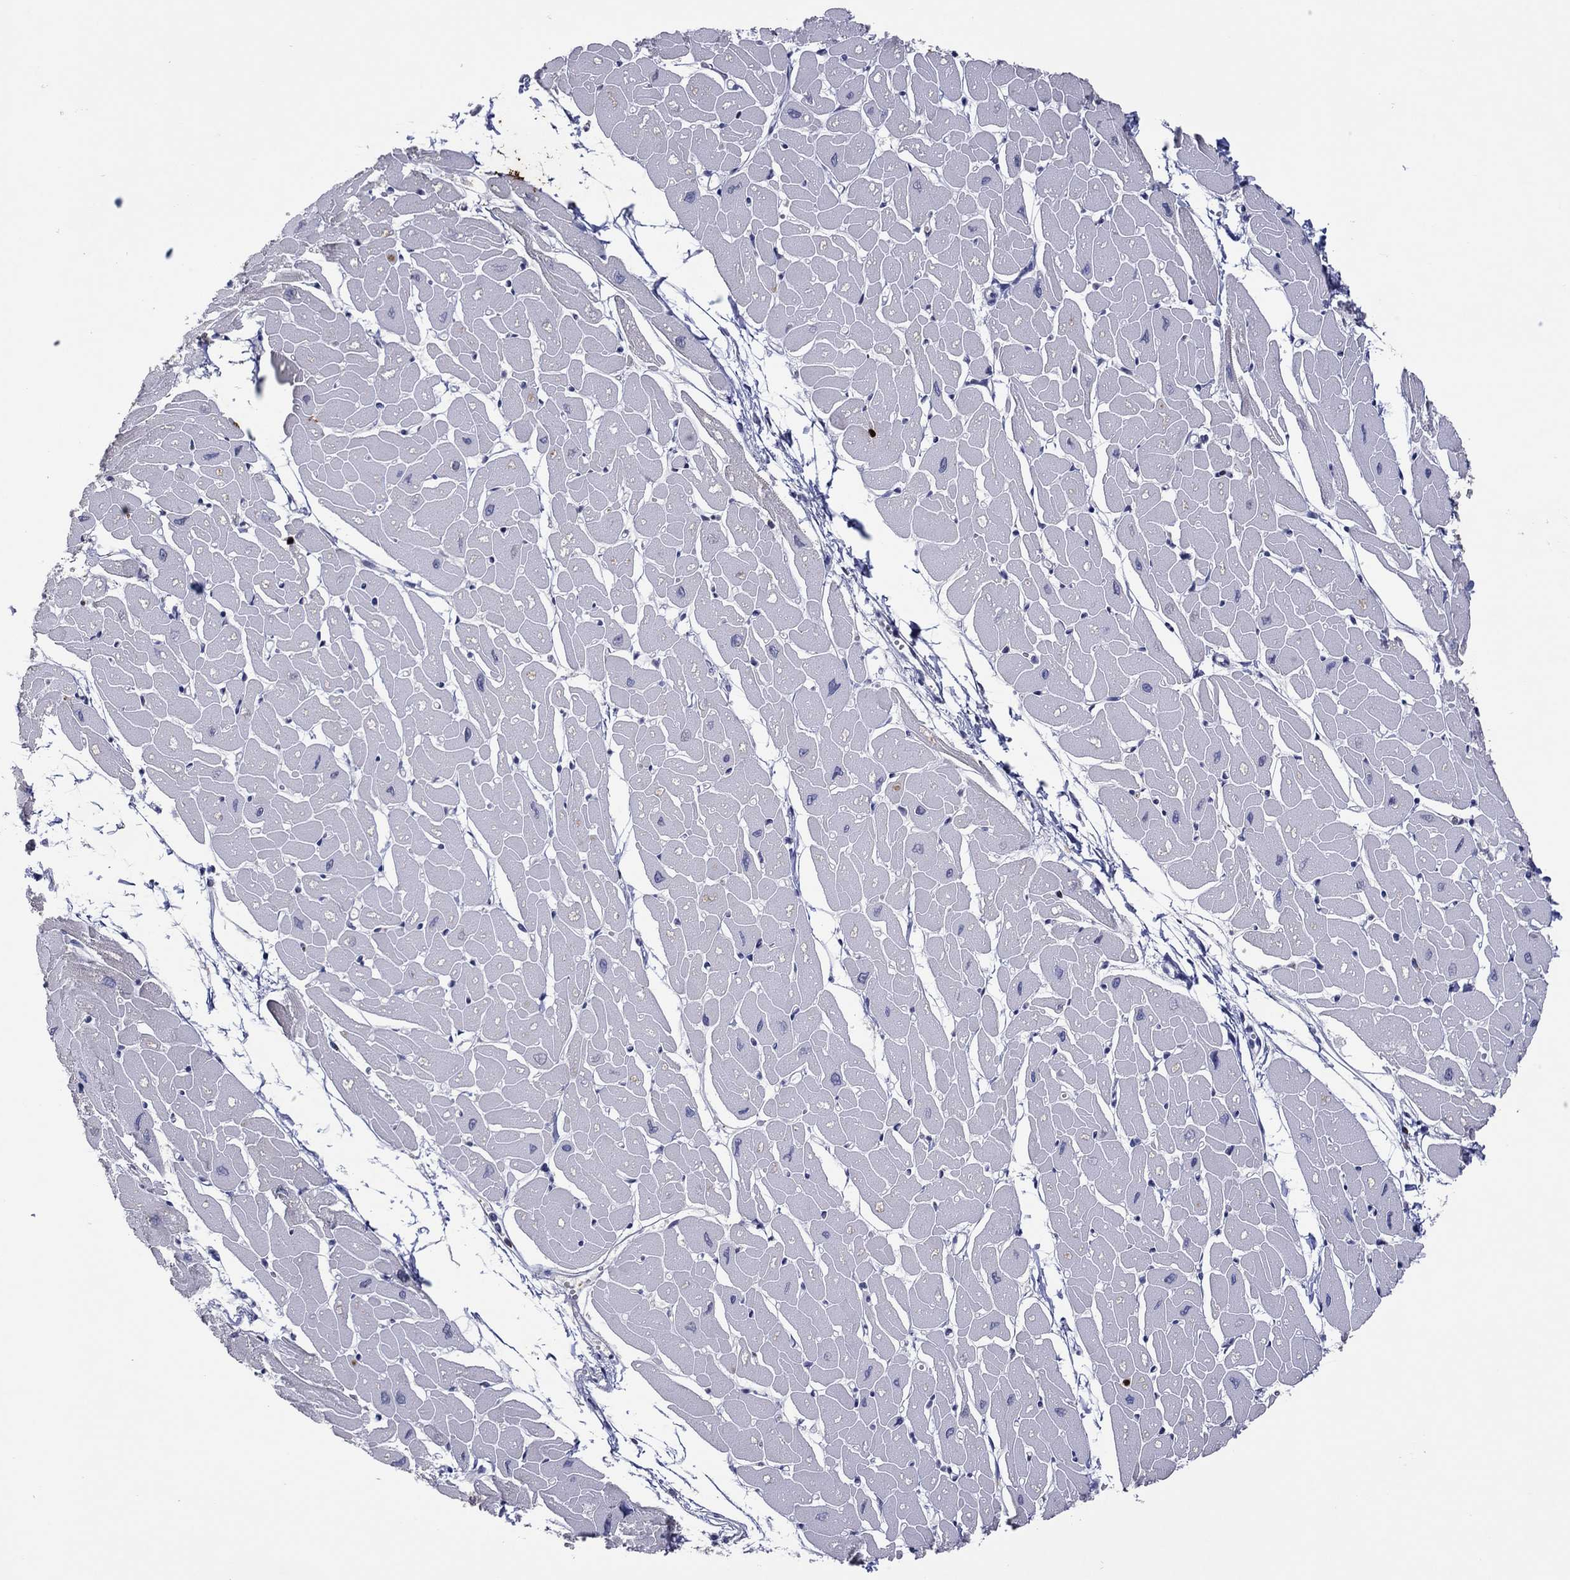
{"staining": {"intensity": "negative", "quantity": "none", "location": "none"}, "tissue": "heart muscle", "cell_type": "Cardiomyocytes", "image_type": "normal", "snomed": [{"axis": "morphology", "description": "Normal tissue, NOS"}, {"axis": "topography", "description": "Heart"}], "caption": "Human heart muscle stained for a protein using immunohistochemistry demonstrates no positivity in cardiomyocytes.", "gene": "CCL5", "patient": {"sex": "male", "age": 57}}